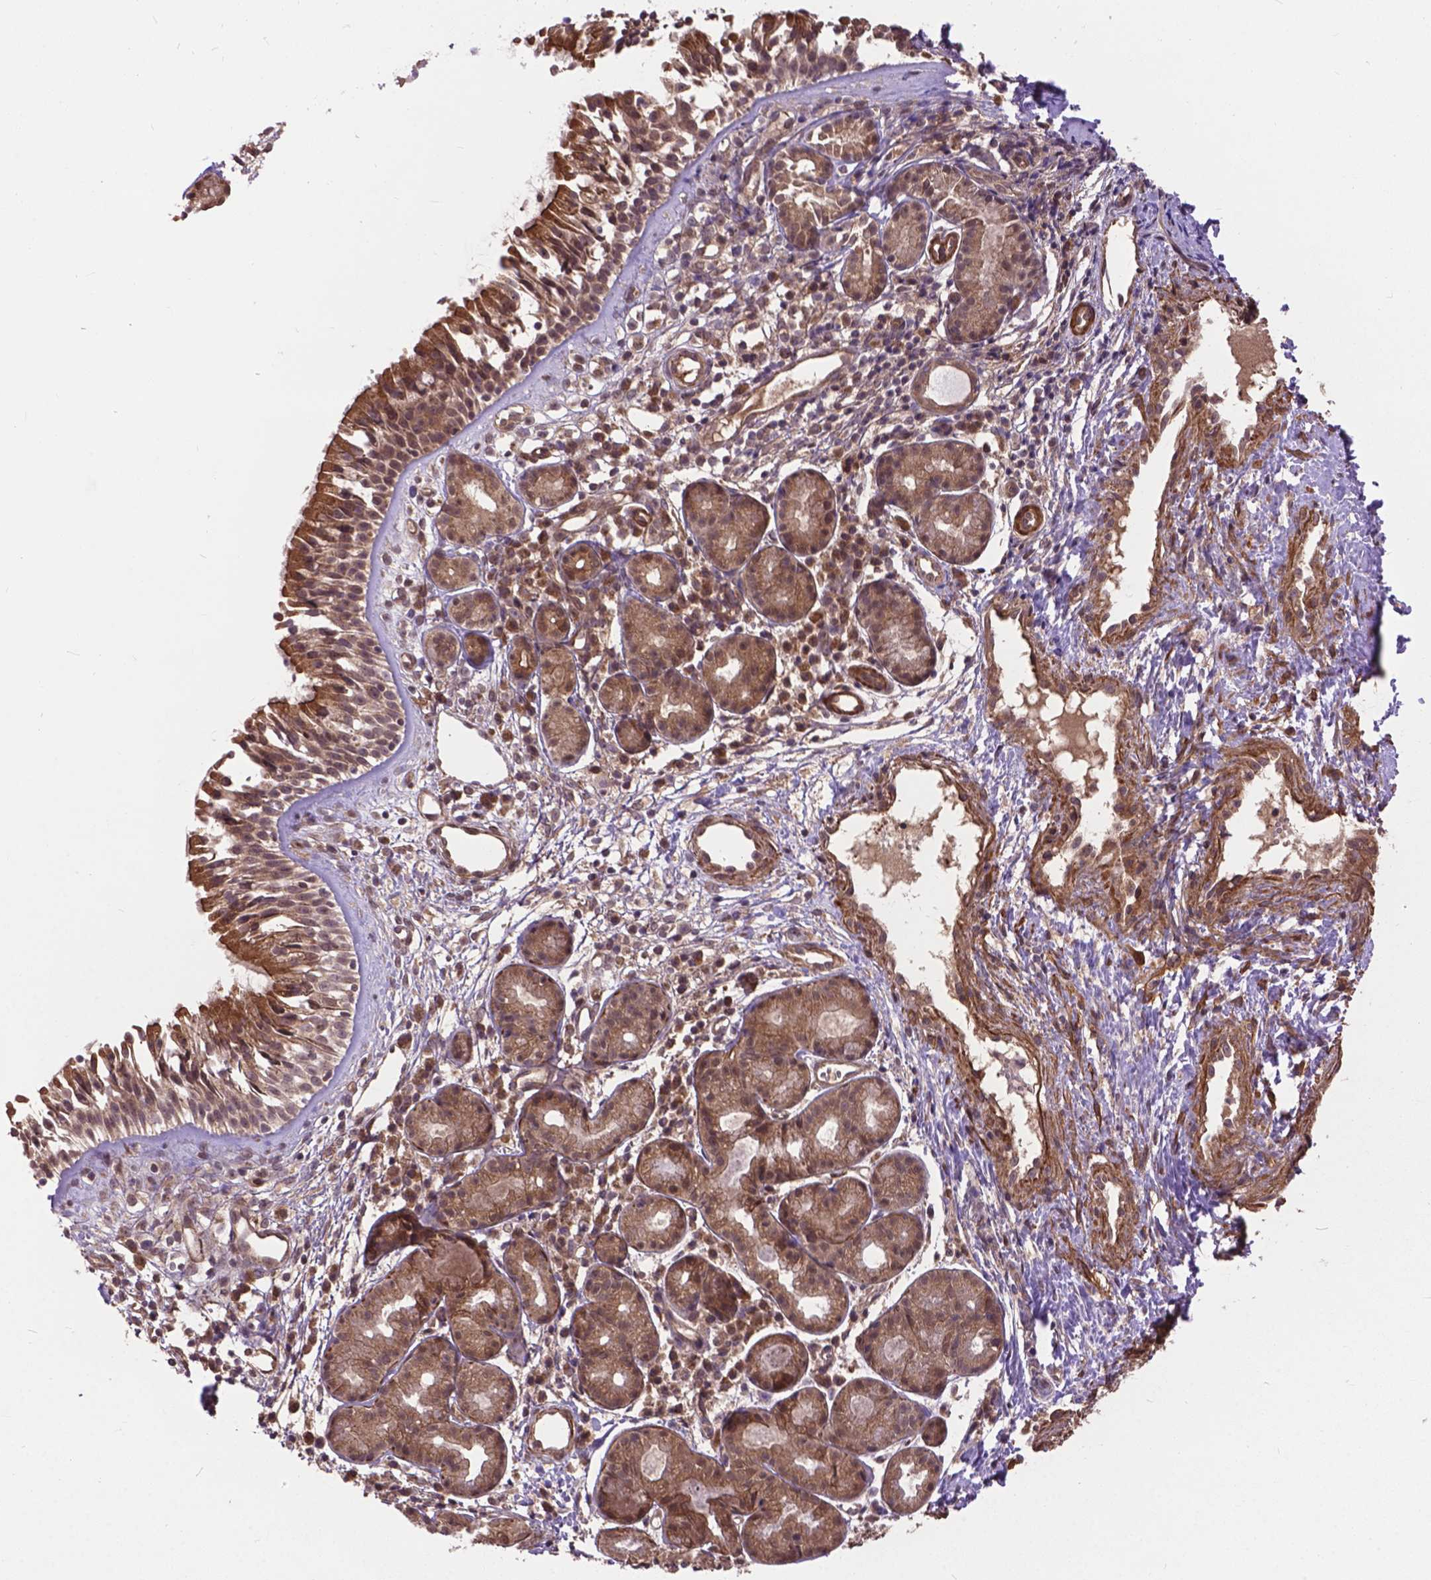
{"staining": {"intensity": "moderate", "quantity": ">75%", "location": "cytoplasmic/membranous"}, "tissue": "nasopharynx", "cell_type": "Respiratory epithelial cells", "image_type": "normal", "snomed": [{"axis": "morphology", "description": "Normal tissue, NOS"}, {"axis": "topography", "description": "Nasopharynx"}], "caption": "Immunohistochemical staining of normal human nasopharynx shows >75% levels of moderate cytoplasmic/membranous protein positivity in approximately >75% of respiratory epithelial cells. (DAB IHC, brown staining for protein, blue staining for nuclei).", "gene": "ZNF616", "patient": {"sex": "male", "age": 58}}